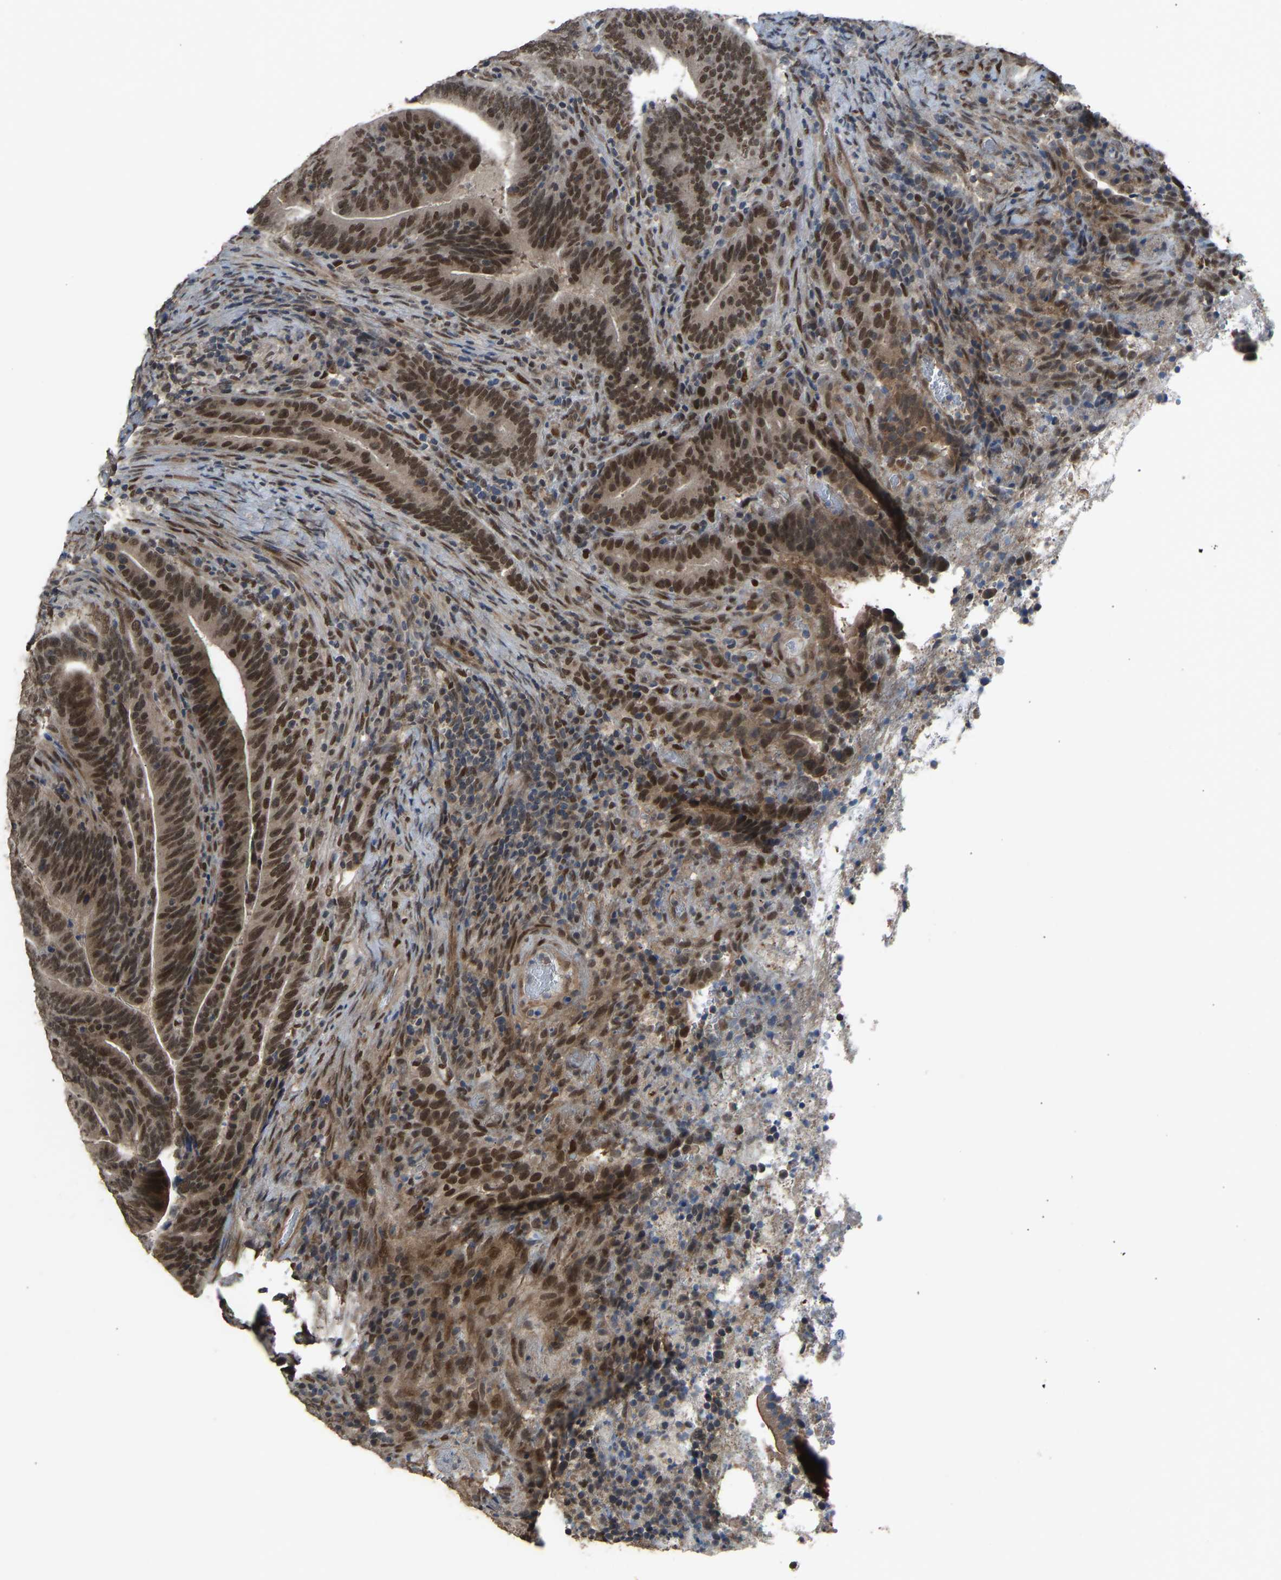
{"staining": {"intensity": "strong", "quantity": ">75%", "location": "nuclear"}, "tissue": "colorectal cancer", "cell_type": "Tumor cells", "image_type": "cancer", "snomed": [{"axis": "morphology", "description": "Adenocarcinoma, NOS"}, {"axis": "topography", "description": "Colon"}], "caption": "Tumor cells reveal high levels of strong nuclear expression in about >75% of cells in colorectal cancer.", "gene": "KPNA6", "patient": {"sex": "female", "age": 66}}